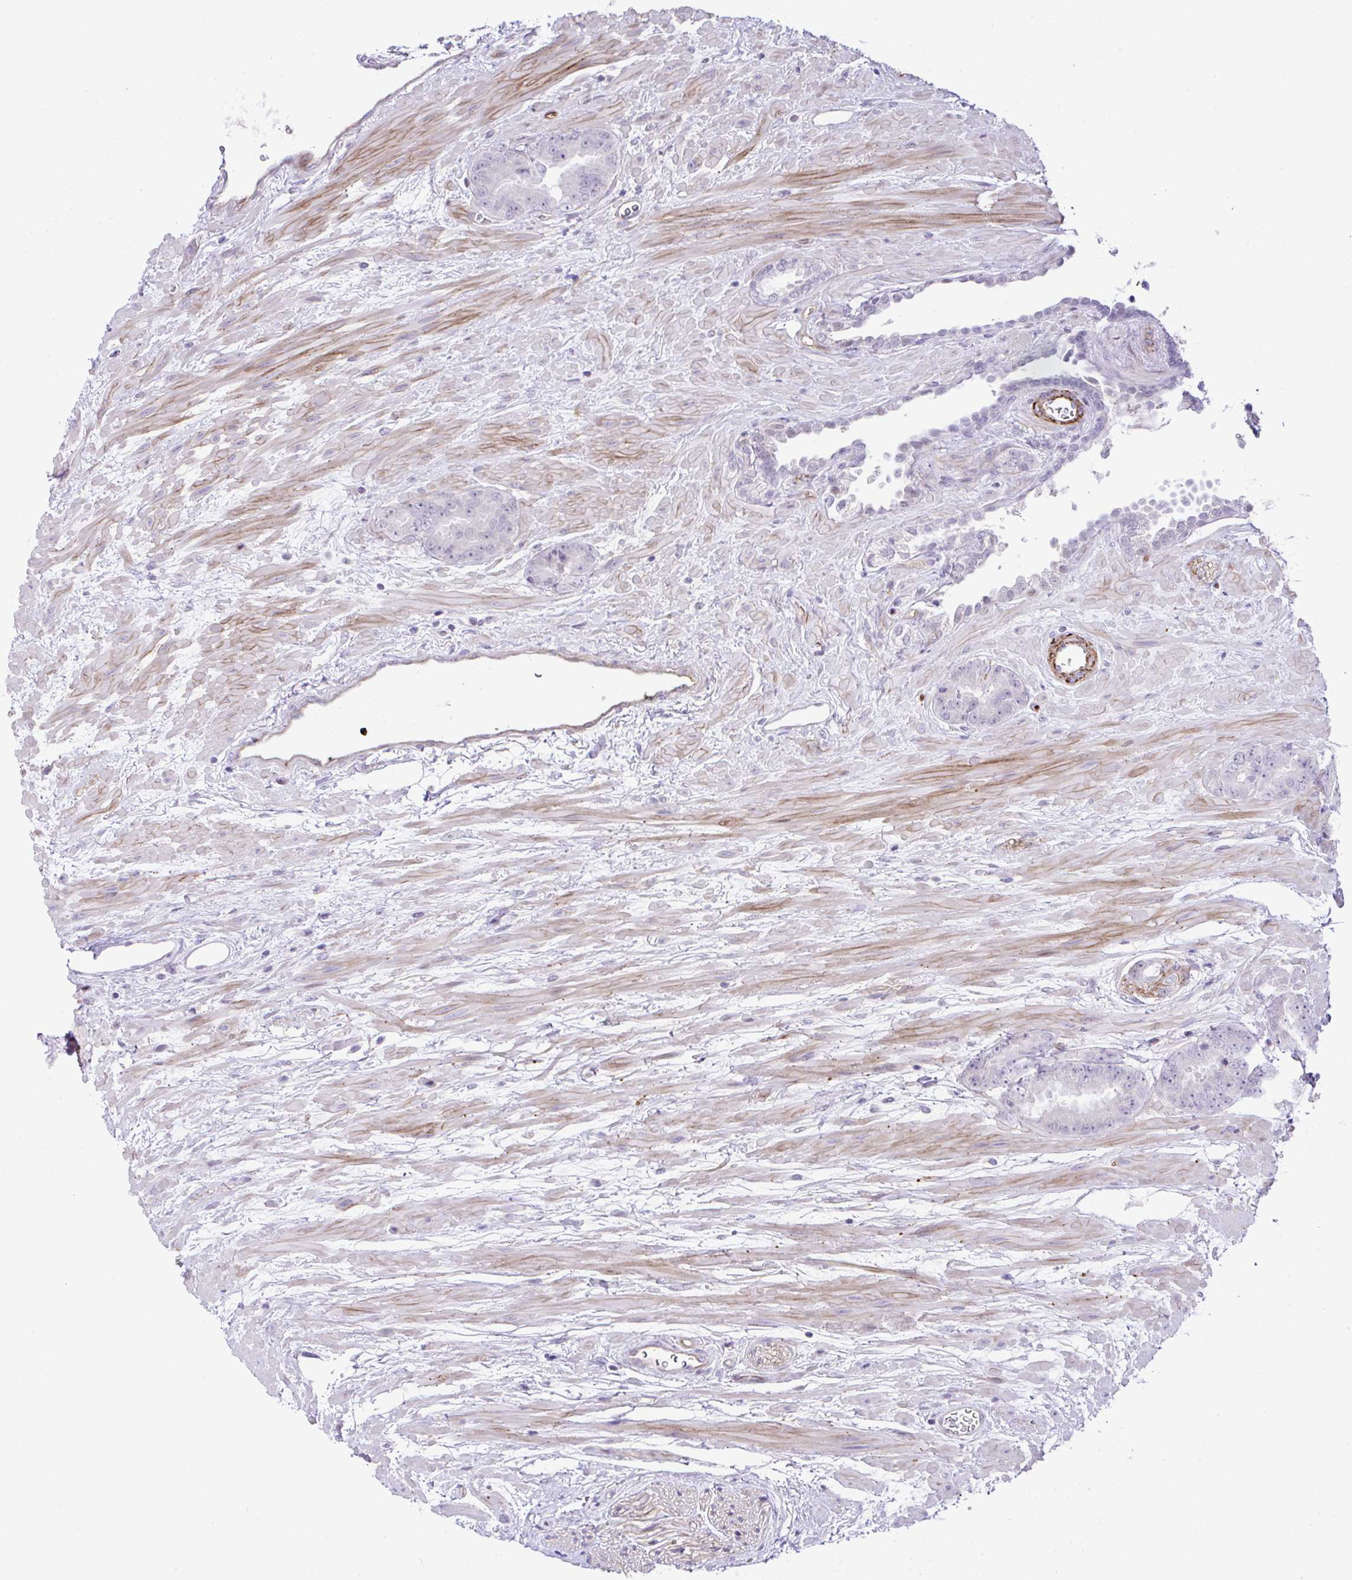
{"staining": {"intensity": "negative", "quantity": "none", "location": "none"}, "tissue": "prostate cancer", "cell_type": "Tumor cells", "image_type": "cancer", "snomed": [{"axis": "morphology", "description": "Adenocarcinoma, High grade"}, {"axis": "topography", "description": "Prostate"}], "caption": "Immunohistochemistry (IHC) histopathology image of high-grade adenocarcinoma (prostate) stained for a protein (brown), which exhibits no positivity in tumor cells. The staining is performed using DAB (3,3'-diaminobenzidine) brown chromogen with nuclei counter-stained in using hematoxylin.", "gene": "FBXO34", "patient": {"sex": "male", "age": 72}}